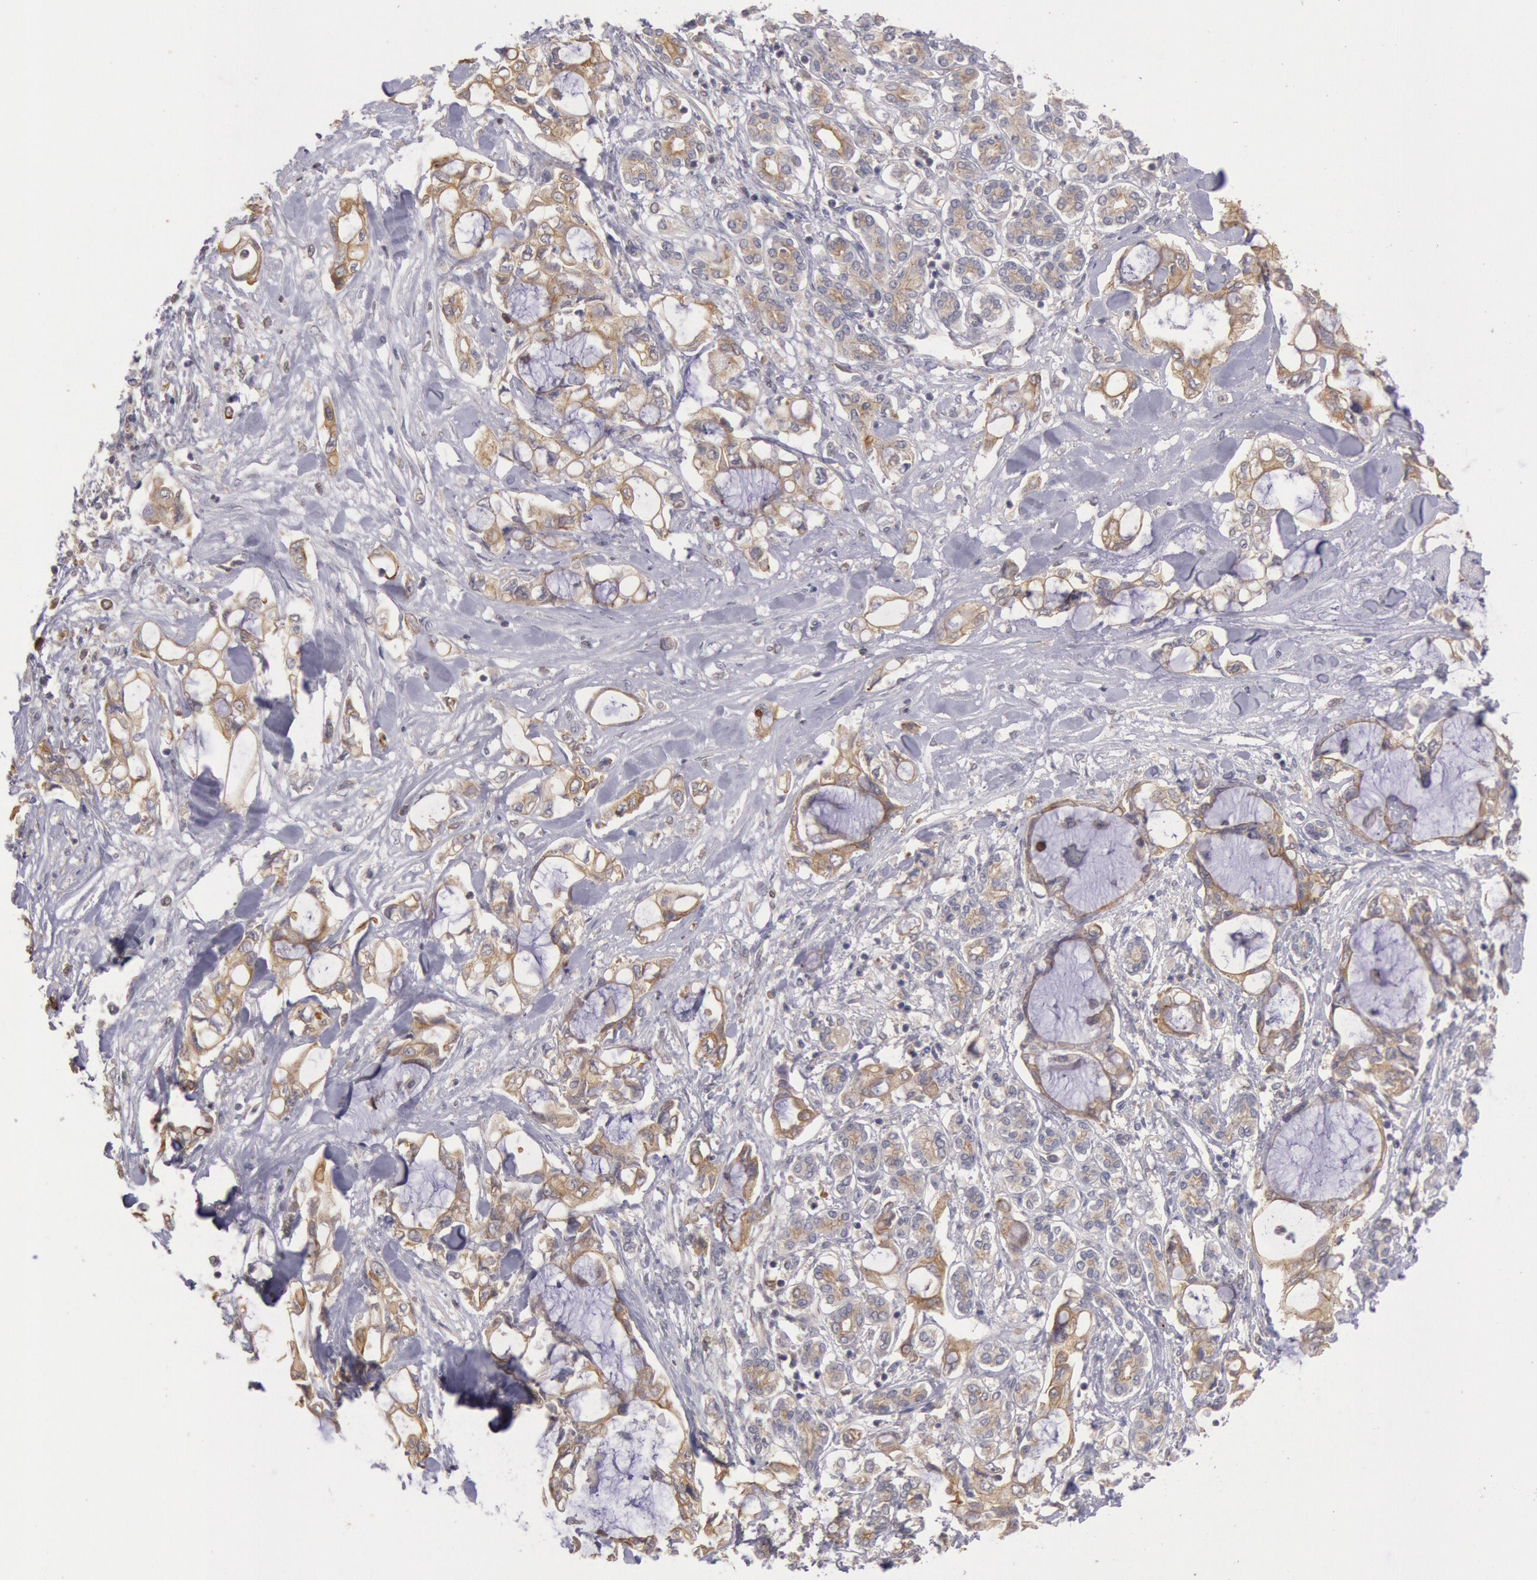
{"staining": {"intensity": "weak", "quantity": ">75%", "location": "cytoplasmic/membranous"}, "tissue": "pancreatic cancer", "cell_type": "Tumor cells", "image_type": "cancer", "snomed": [{"axis": "morphology", "description": "Adenocarcinoma, NOS"}, {"axis": "topography", "description": "Pancreas"}], "caption": "Weak cytoplasmic/membranous positivity is identified in about >75% of tumor cells in pancreatic cancer. (Stains: DAB (3,3'-diaminobenzidine) in brown, nuclei in blue, Microscopy: brightfield microscopy at high magnification).", "gene": "PLA2G6", "patient": {"sex": "female", "age": 70}}